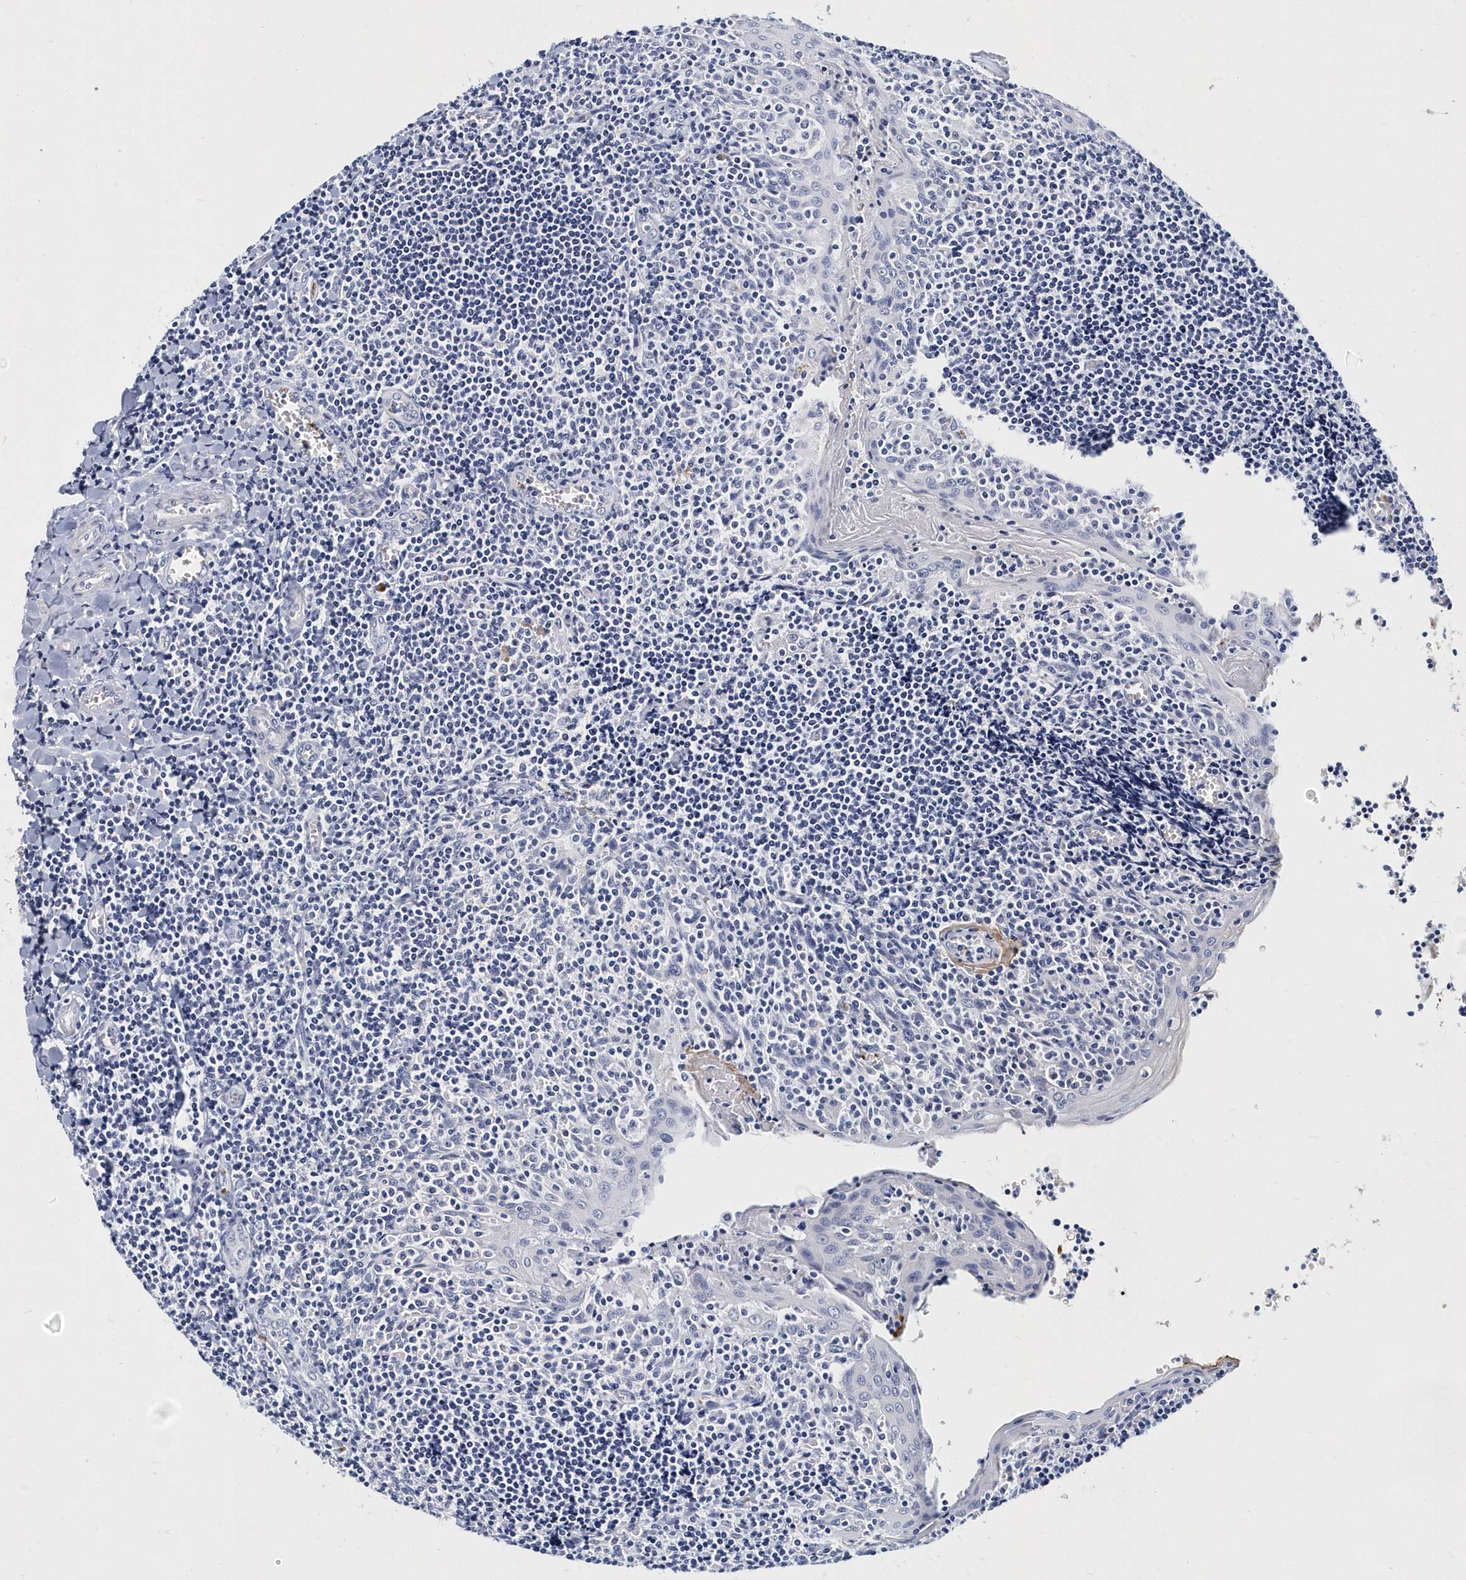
{"staining": {"intensity": "negative", "quantity": "none", "location": "none"}, "tissue": "tonsil", "cell_type": "Germinal center cells", "image_type": "normal", "snomed": [{"axis": "morphology", "description": "Normal tissue, NOS"}, {"axis": "topography", "description": "Tonsil"}], "caption": "Immunohistochemistry (IHC) photomicrograph of benign tonsil: tonsil stained with DAB (3,3'-diaminobenzidine) exhibits no significant protein expression in germinal center cells. The staining was performed using DAB (3,3'-diaminobenzidine) to visualize the protein expression in brown, while the nuclei were stained in blue with hematoxylin (Magnification: 20x).", "gene": "ITGA2B", "patient": {"sex": "male", "age": 27}}